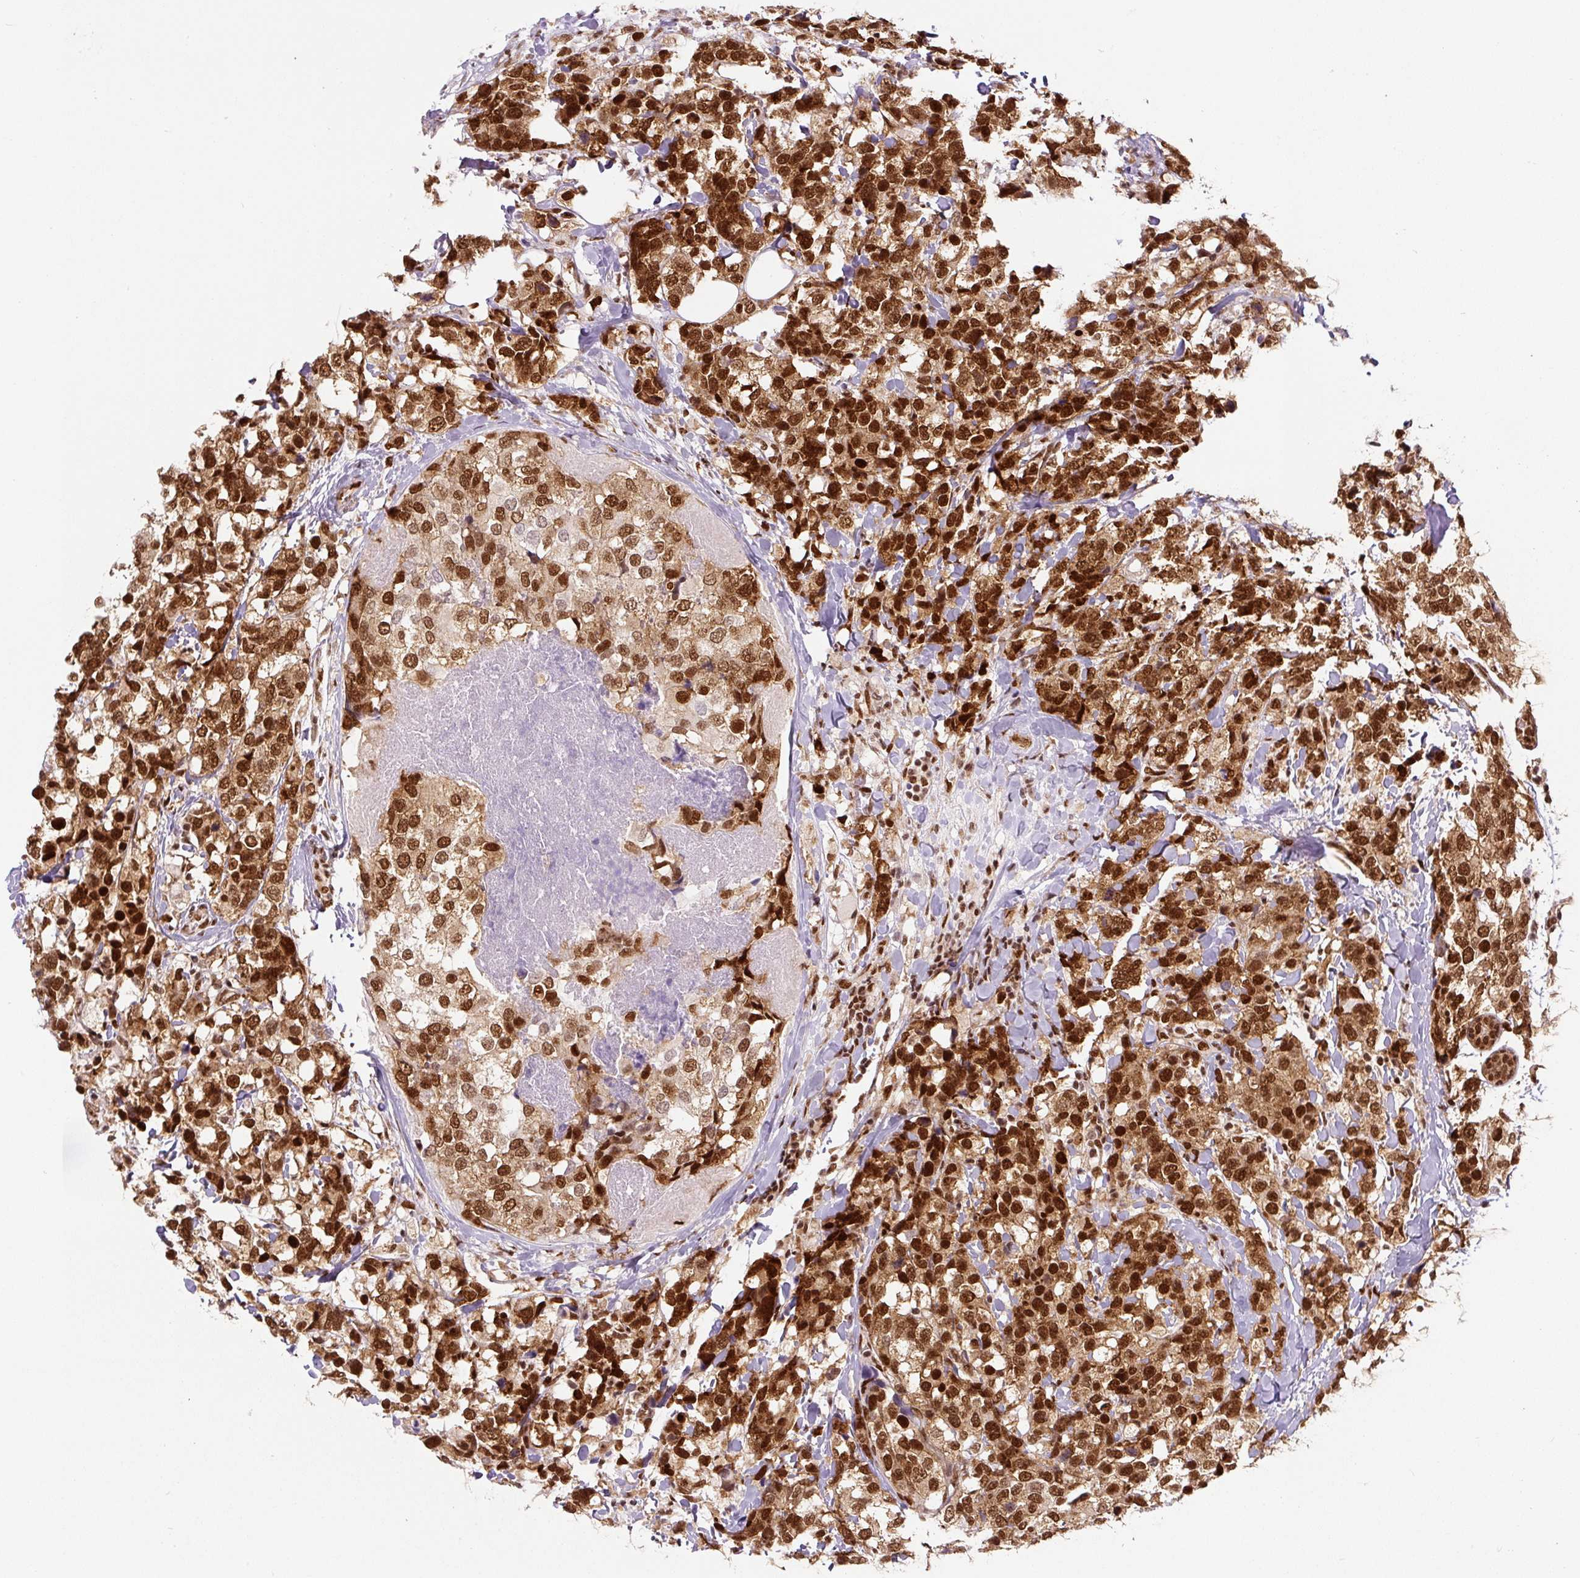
{"staining": {"intensity": "strong", "quantity": ">75%", "location": "nuclear"}, "tissue": "breast cancer", "cell_type": "Tumor cells", "image_type": "cancer", "snomed": [{"axis": "morphology", "description": "Lobular carcinoma"}, {"axis": "topography", "description": "Breast"}], "caption": "The photomicrograph reveals staining of lobular carcinoma (breast), revealing strong nuclear protein positivity (brown color) within tumor cells.", "gene": "FUS", "patient": {"sex": "female", "age": 59}}